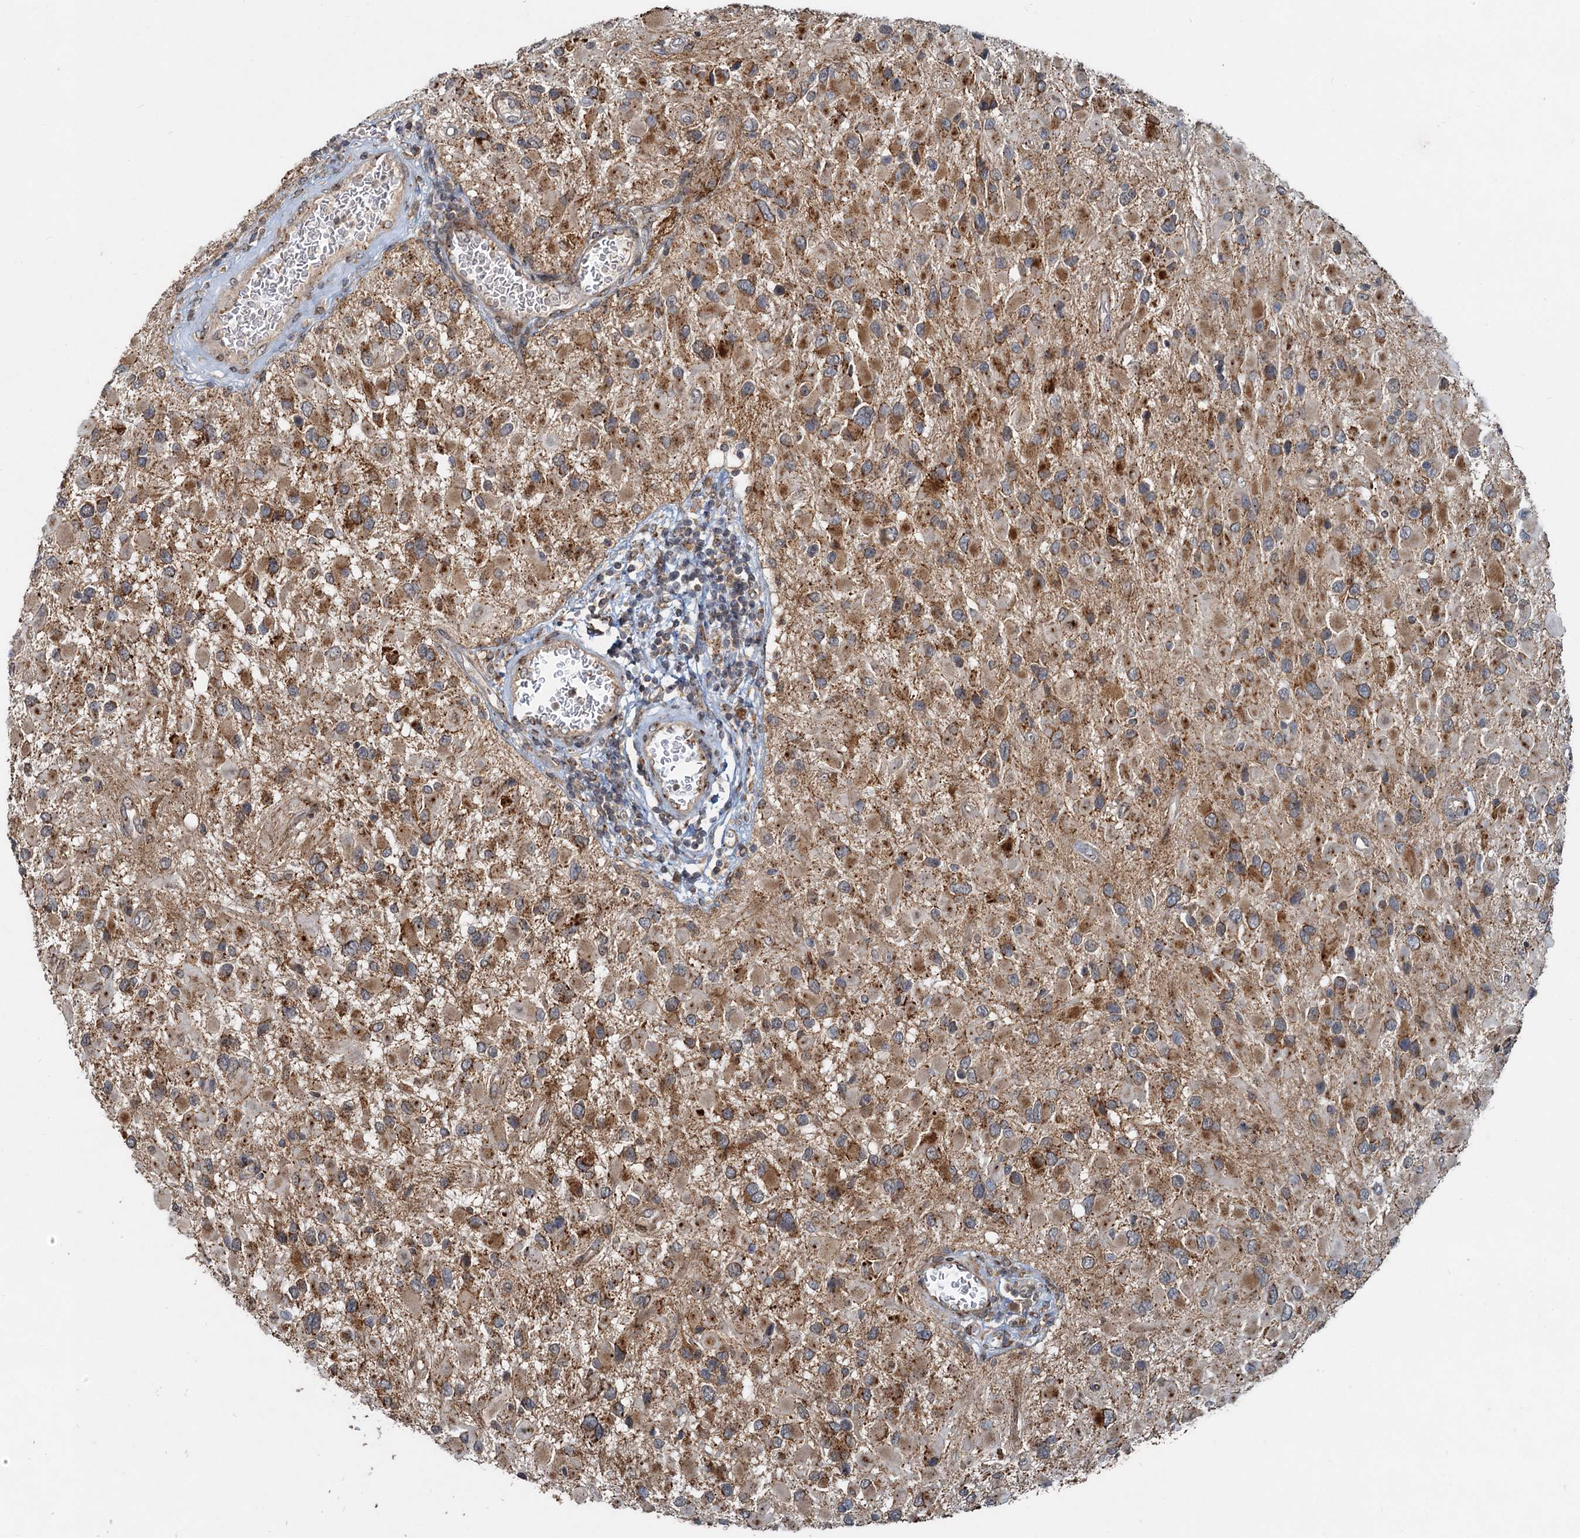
{"staining": {"intensity": "moderate", "quantity": "25%-75%", "location": "cytoplasmic/membranous"}, "tissue": "glioma", "cell_type": "Tumor cells", "image_type": "cancer", "snomed": [{"axis": "morphology", "description": "Glioma, malignant, High grade"}, {"axis": "topography", "description": "Brain"}], "caption": "Moderate cytoplasmic/membranous positivity for a protein is seen in about 25%-75% of tumor cells of glioma using immunohistochemistry (IHC).", "gene": "CEP68", "patient": {"sex": "male", "age": 53}}